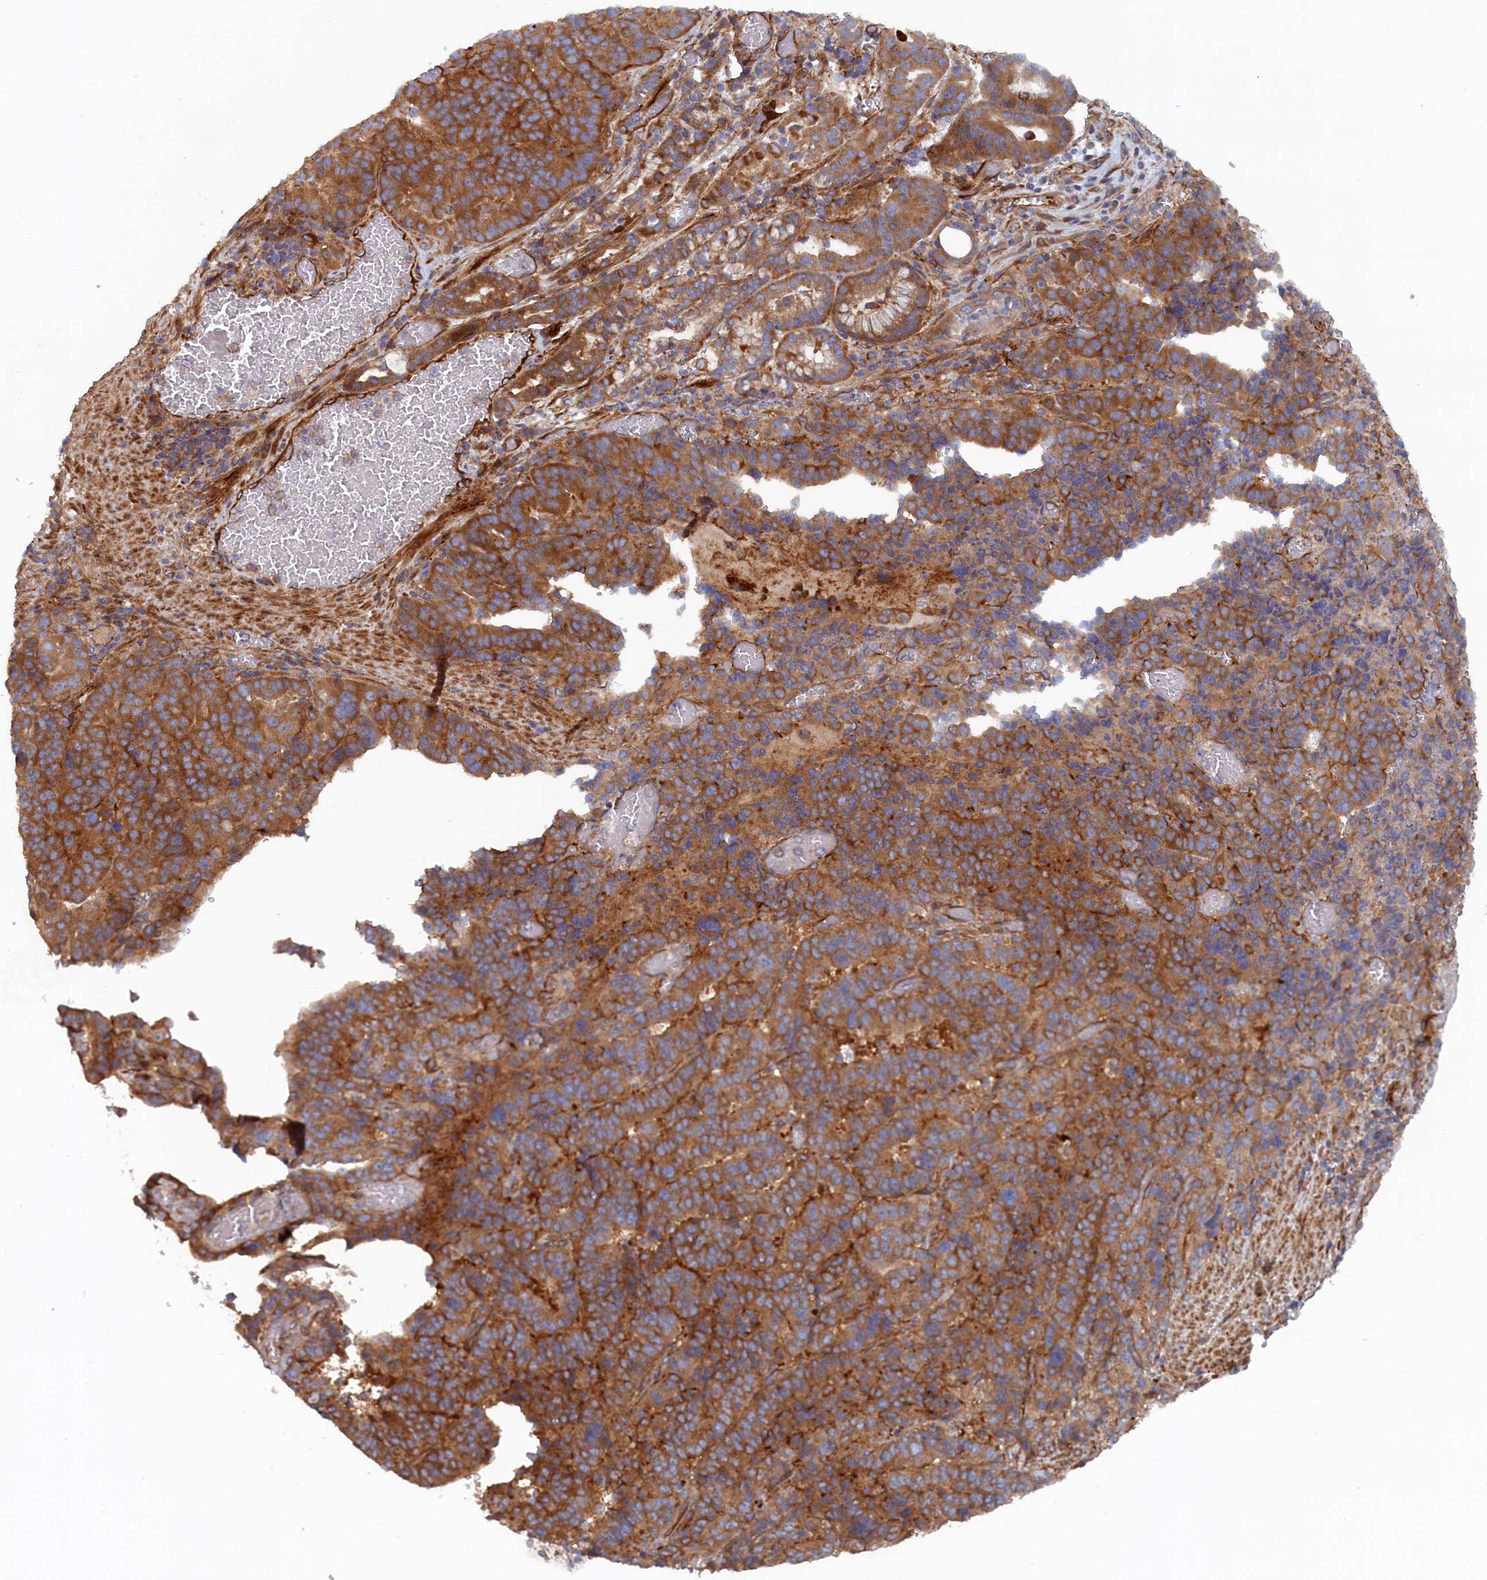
{"staining": {"intensity": "moderate", "quantity": ">75%", "location": "cytoplasmic/membranous"}, "tissue": "stomach cancer", "cell_type": "Tumor cells", "image_type": "cancer", "snomed": [{"axis": "morphology", "description": "Adenocarcinoma, NOS"}, {"axis": "topography", "description": "Stomach"}], "caption": "Moderate cytoplasmic/membranous positivity for a protein is appreciated in about >75% of tumor cells of adenocarcinoma (stomach) using IHC.", "gene": "TMEM196", "patient": {"sex": "male", "age": 48}}